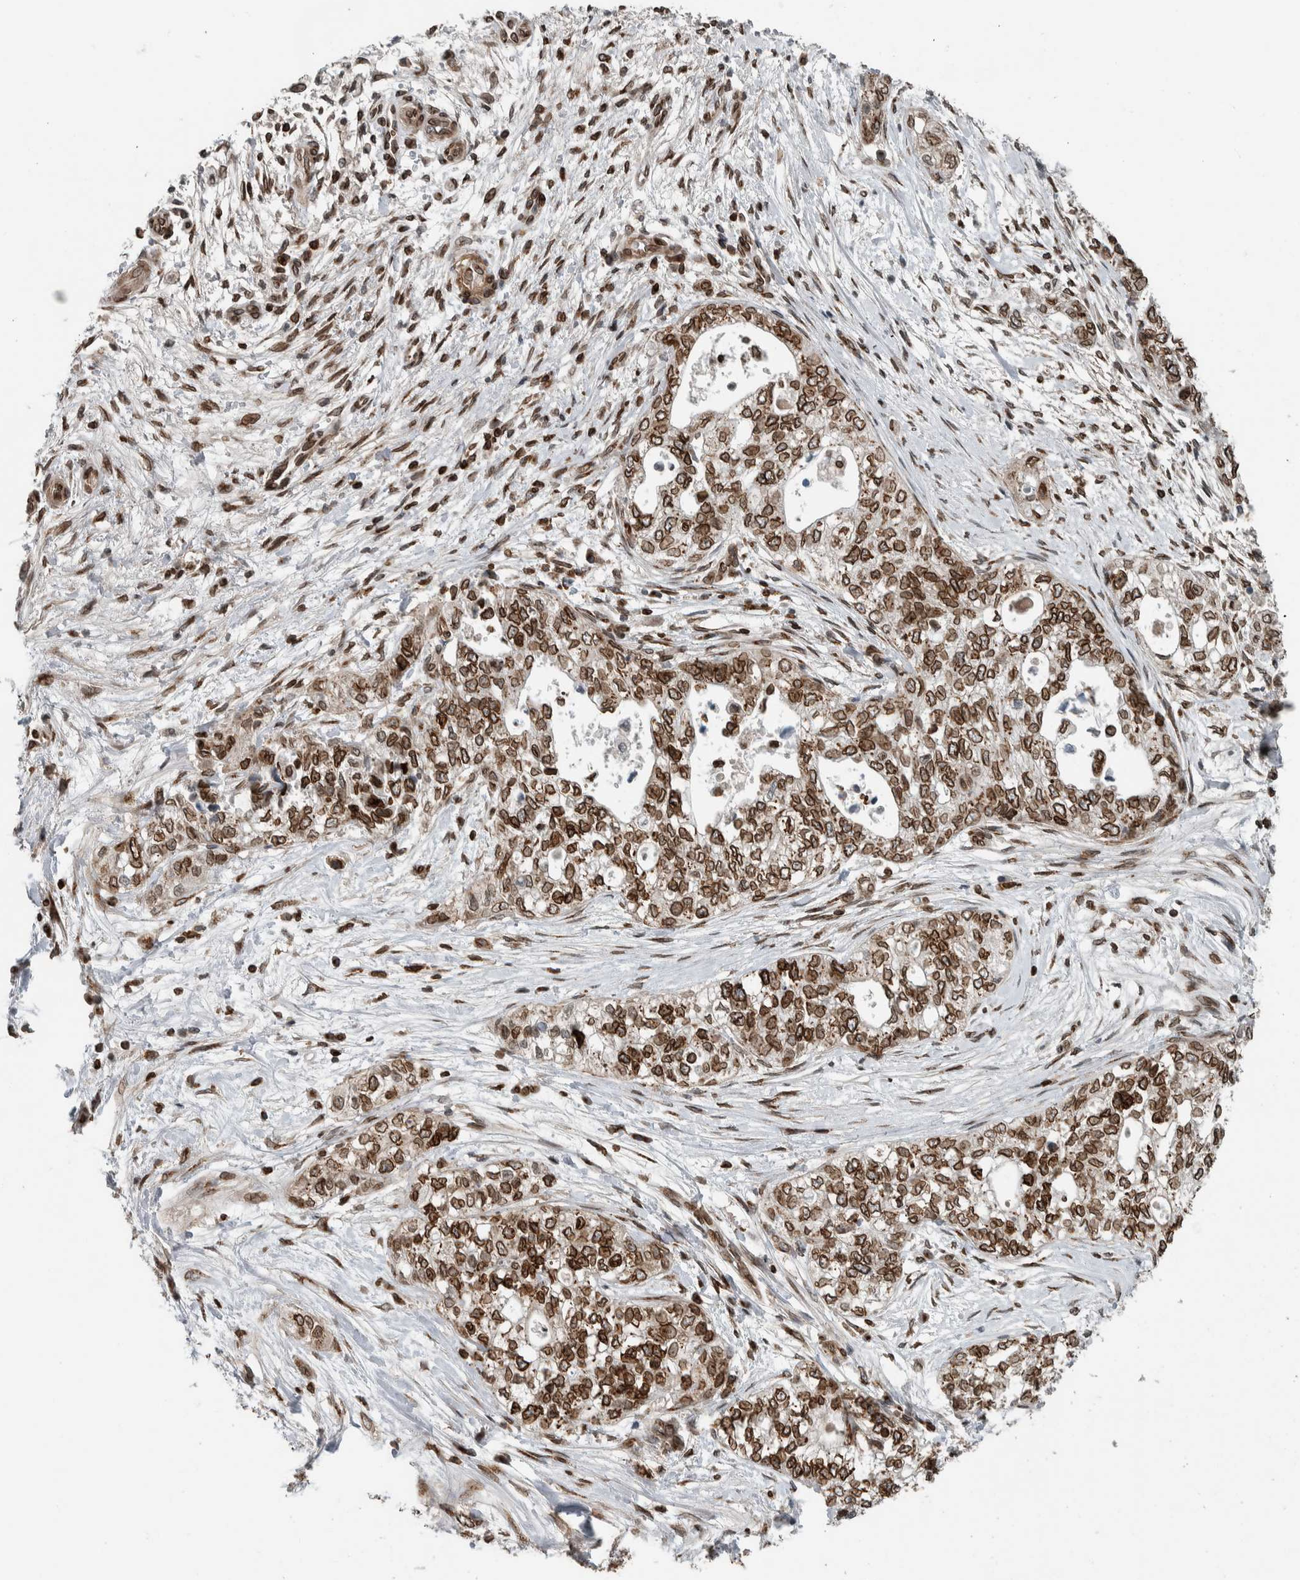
{"staining": {"intensity": "moderate", "quantity": ">75%", "location": "cytoplasmic/membranous,nuclear"}, "tissue": "pancreatic cancer", "cell_type": "Tumor cells", "image_type": "cancer", "snomed": [{"axis": "morphology", "description": "Adenocarcinoma, NOS"}, {"axis": "topography", "description": "Pancreas"}], "caption": "Tumor cells demonstrate medium levels of moderate cytoplasmic/membranous and nuclear expression in approximately >75% of cells in human pancreatic cancer (adenocarcinoma).", "gene": "FAM135B", "patient": {"sex": "male", "age": 72}}